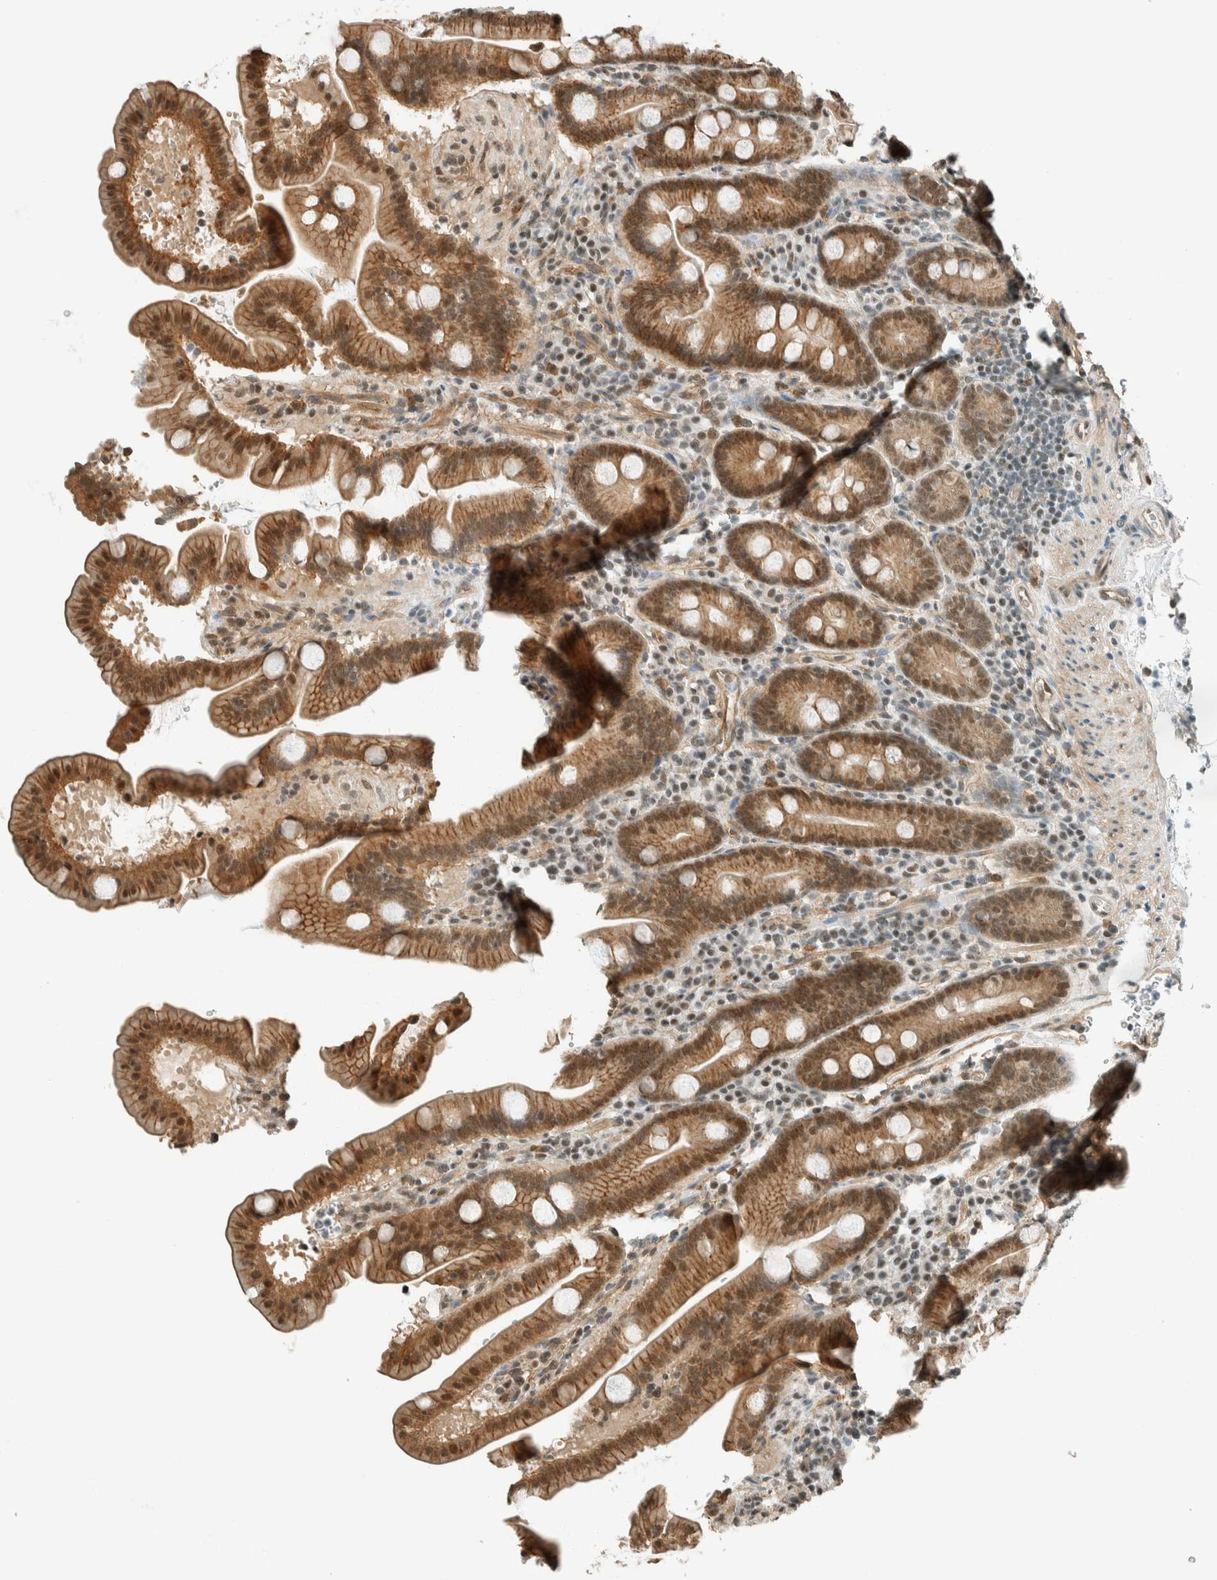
{"staining": {"intensity": "moderate", "quantity": ">75%", "location": "cytoplasmic/membranous,nuclear"}, "tissue": "duodenum", "cell_type": "Glandular cells", "image_type": "normal", "snomed": [{"axis": "morphology", "description": "Normal tissue, NOS"}, {"axis": "topography", "description": "Duodenum"}], "caption": "High-power microscopy captured an IHC micrograph of unremarkable duodenum, revealing moderate cytoplasmic/membranous,nuclear expression in approximately >75% of glandular cells. Nuclei are stained in blue.", "gene": "NIBAN2", "patient": {"sex": "male", "age": 54}}